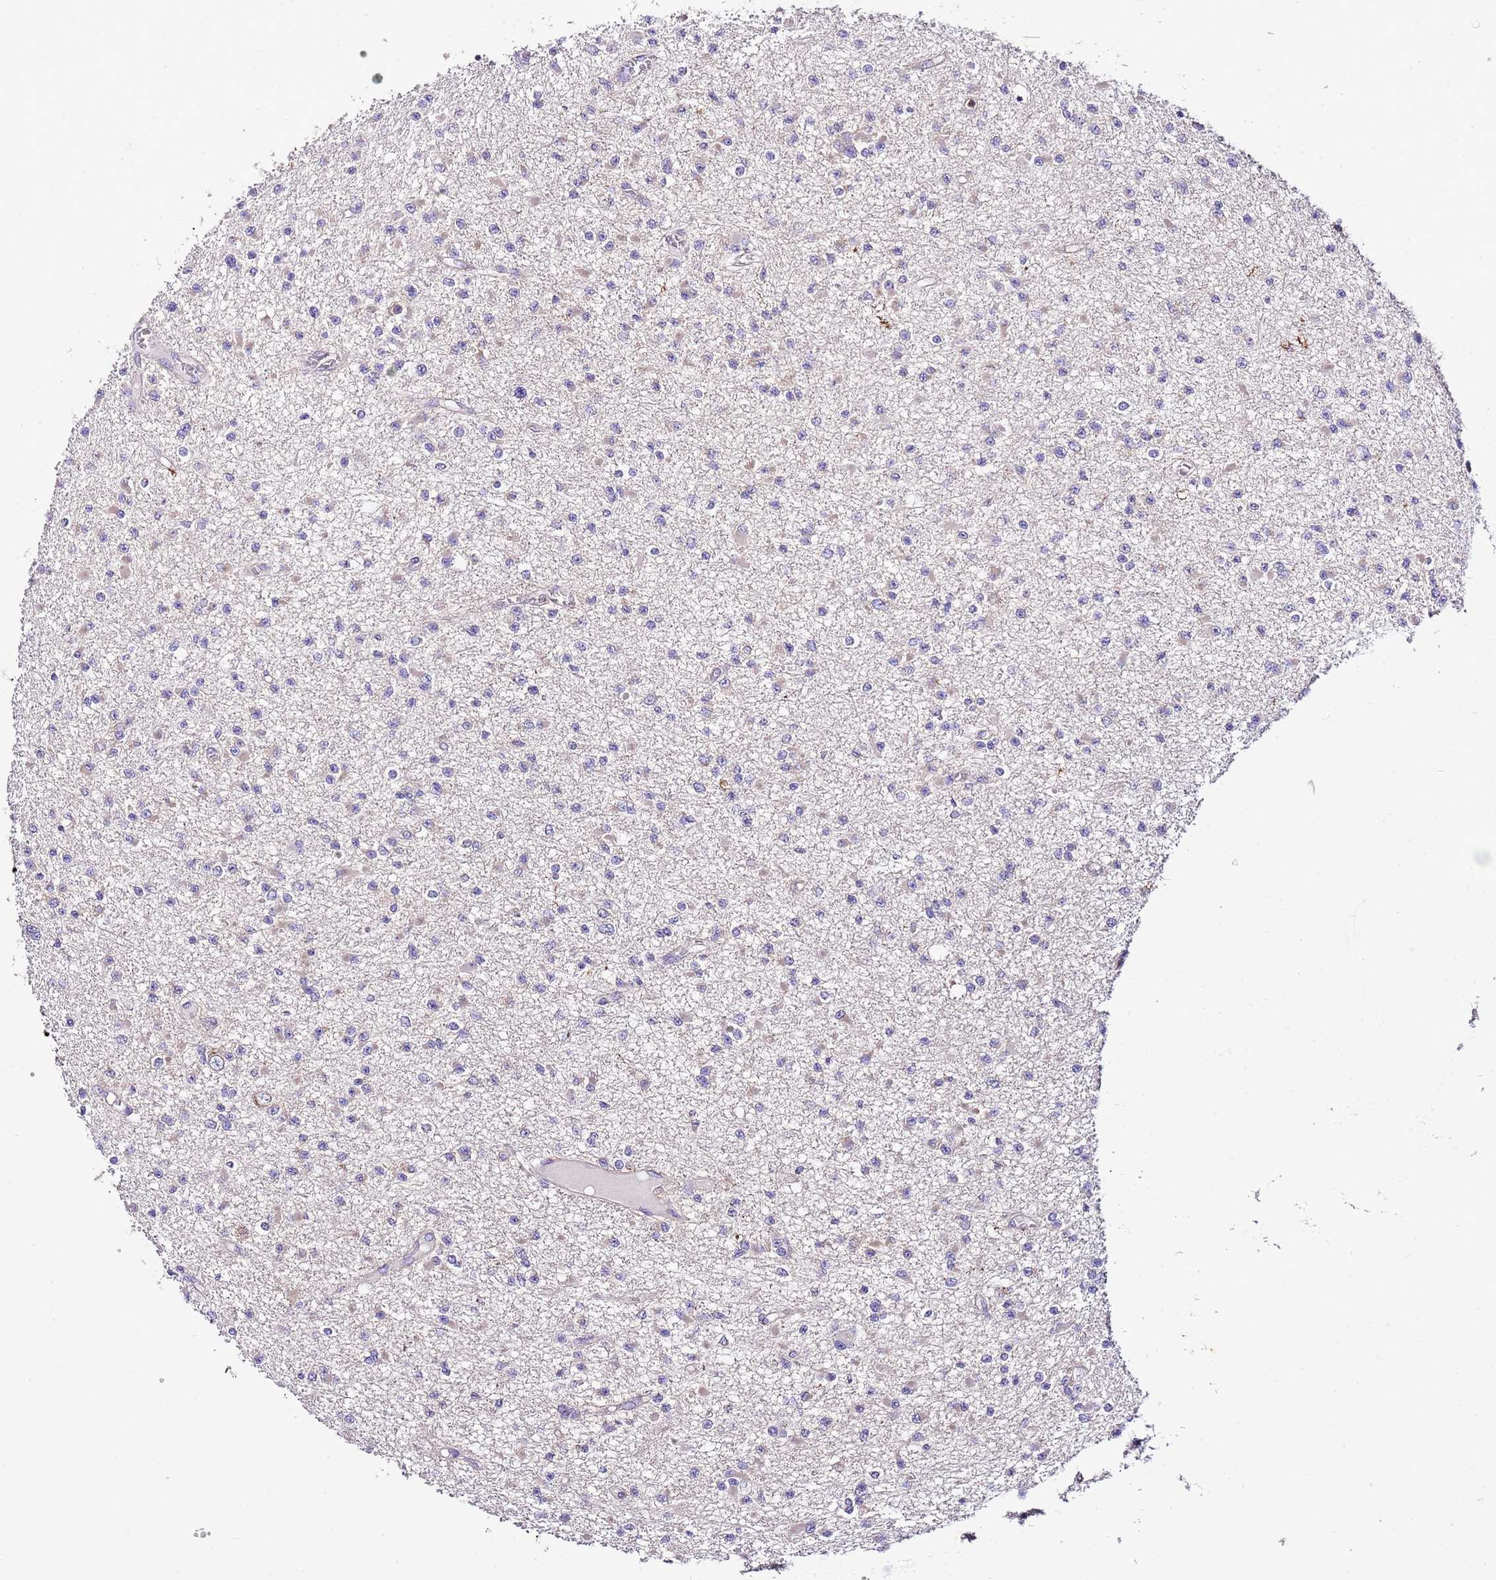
{"staining": {"intensity": "weak", "quantity": "<25%", "location": "cytoplasmic/membranous"}, "tissue": "glioma", "cell_type": "Tumor cells", "image_type": "cancer", "snomed": [{"axis": "morphology", "description": "Glioma, malignant, Low grade"}, {"axis": "topography", "description": "Brain"}], "caption": "Image shows no protein staining in tumor cells of low-grade glioma (malignant) tissue.", "gene": "RPS10", "patient": {"sex": "female", "age": 22}}